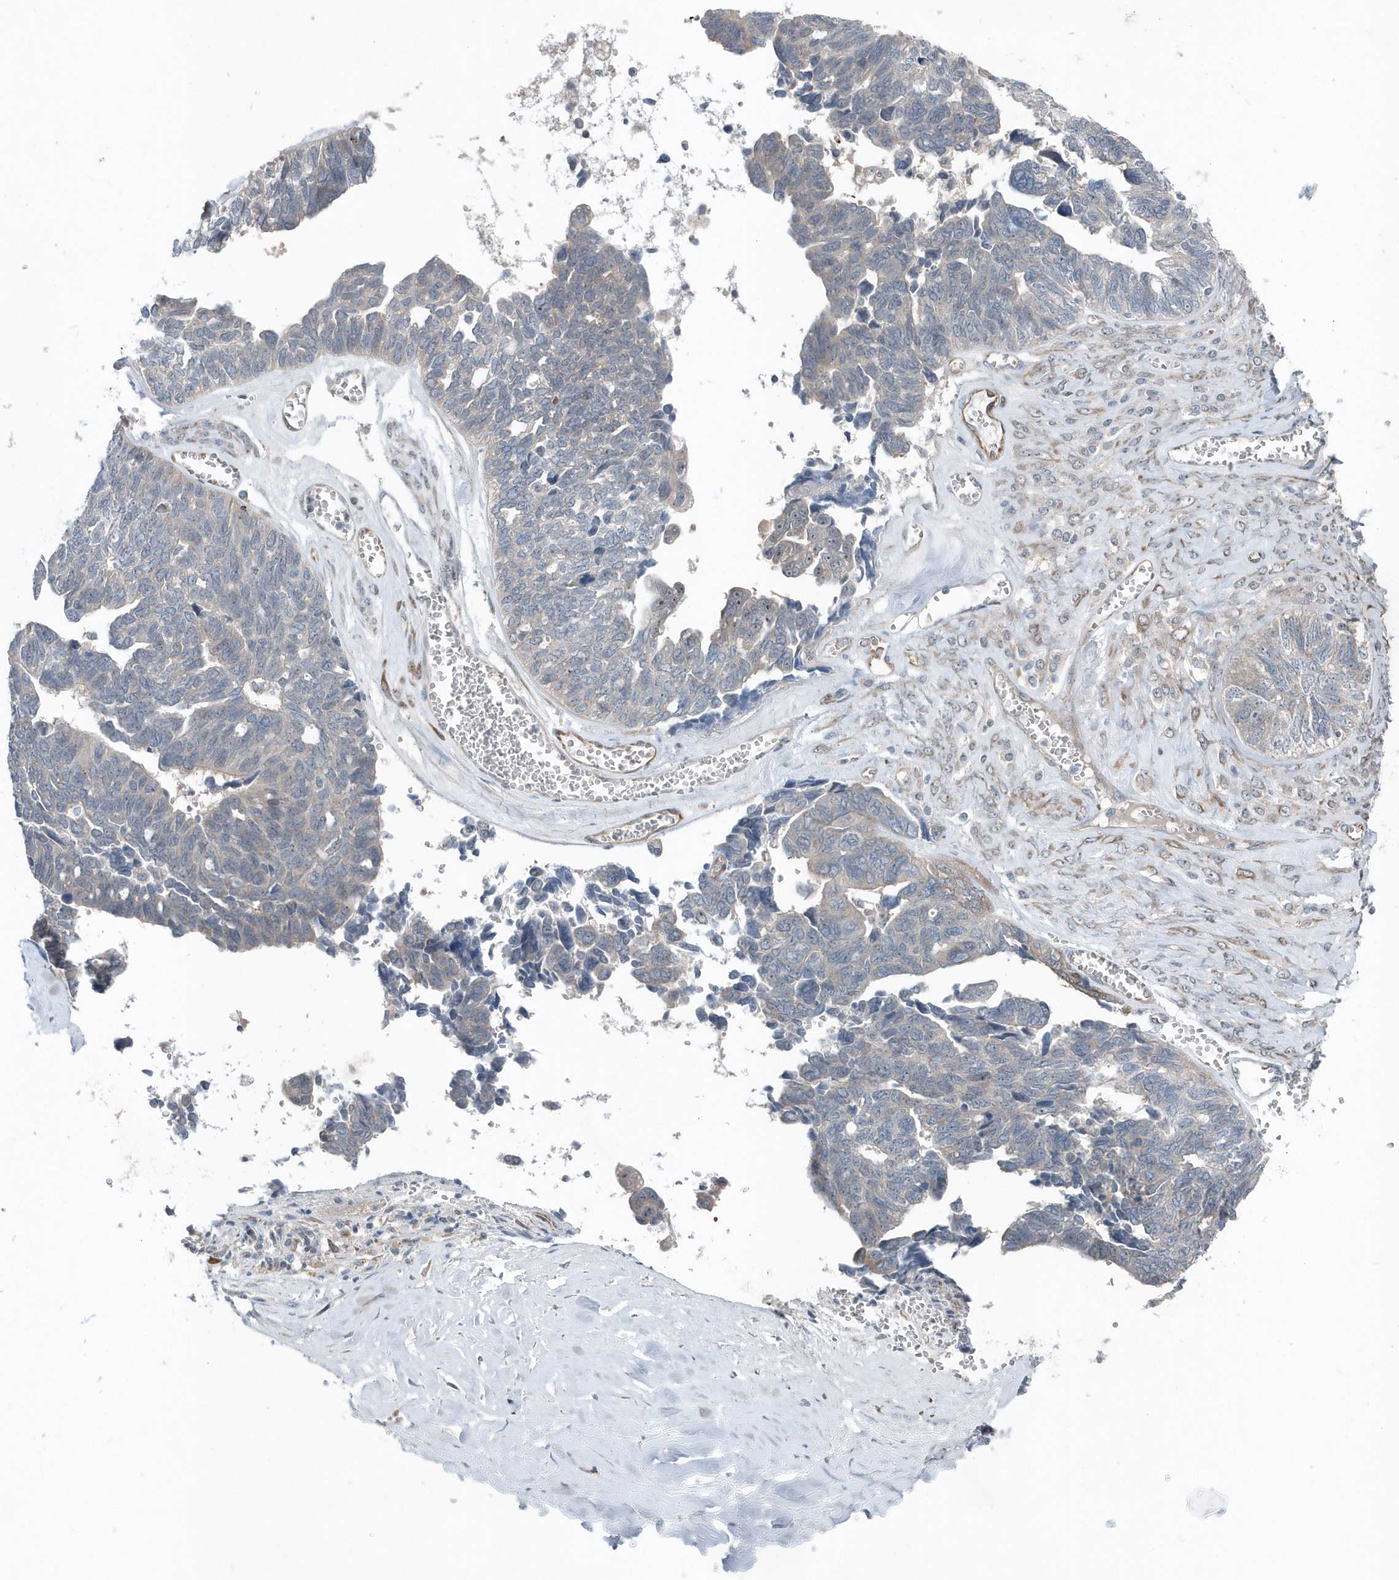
{"staining": {"intensity": "weak", "quantity": "<25%", "location": "cytoplasmic/membranous"}, "tissue": "ovarian cancer", "cell_type": "Tumor cells", "image_type": "cancer", "snomed": [{"axis": "morphology", "description": "Cystadenocarcinoma, serous, NOS"}, {"axis": "topography", "description": "Ovary"}], "caption": "Tumor cells are negative for protein expression in human ovarian cancer (serous cystadenocarcinoma).", "gene": "MCC", "patient": {"sex": "female", "age": 79}}